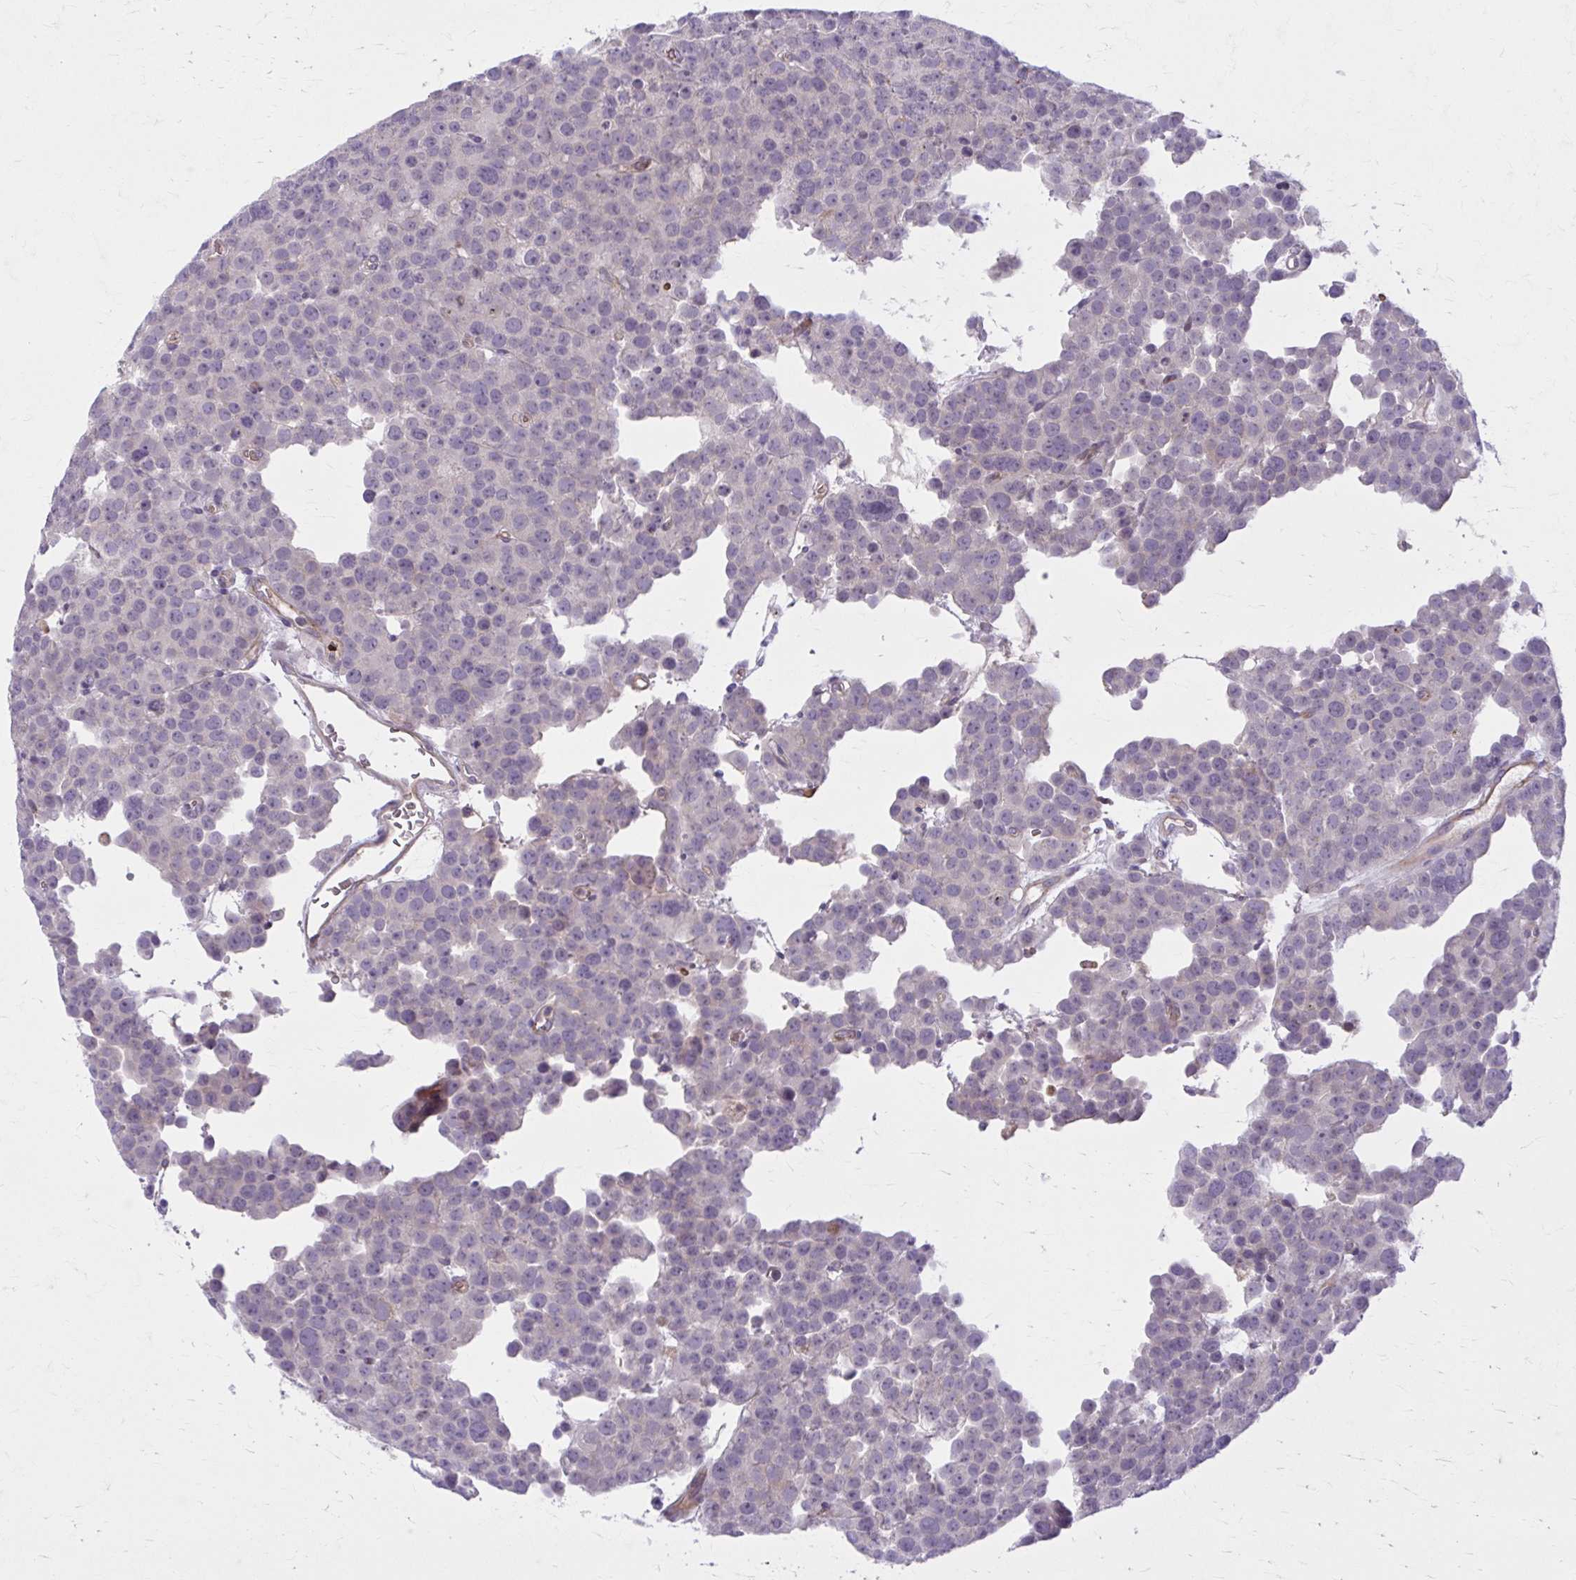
{"staining": {"intensity": "negative", "quantity": "none", "location": "none"}, "tissue": "testis cancer", "cell_type": "Tumor cells", "image_type": "cancer", "snomed": [{"axis": "morphology", "description": "Seminoma, NOS"}, {"axis": "topography", "description": "Testis"}], "caption": "High power microscopy image of an immunohistochemistry (IHC) micrograph of testis cancer (seminoma), revealing no significant staining in tumor cells.", "gene": "SNF8", "patient": {"sex": "male", "age": 71}}